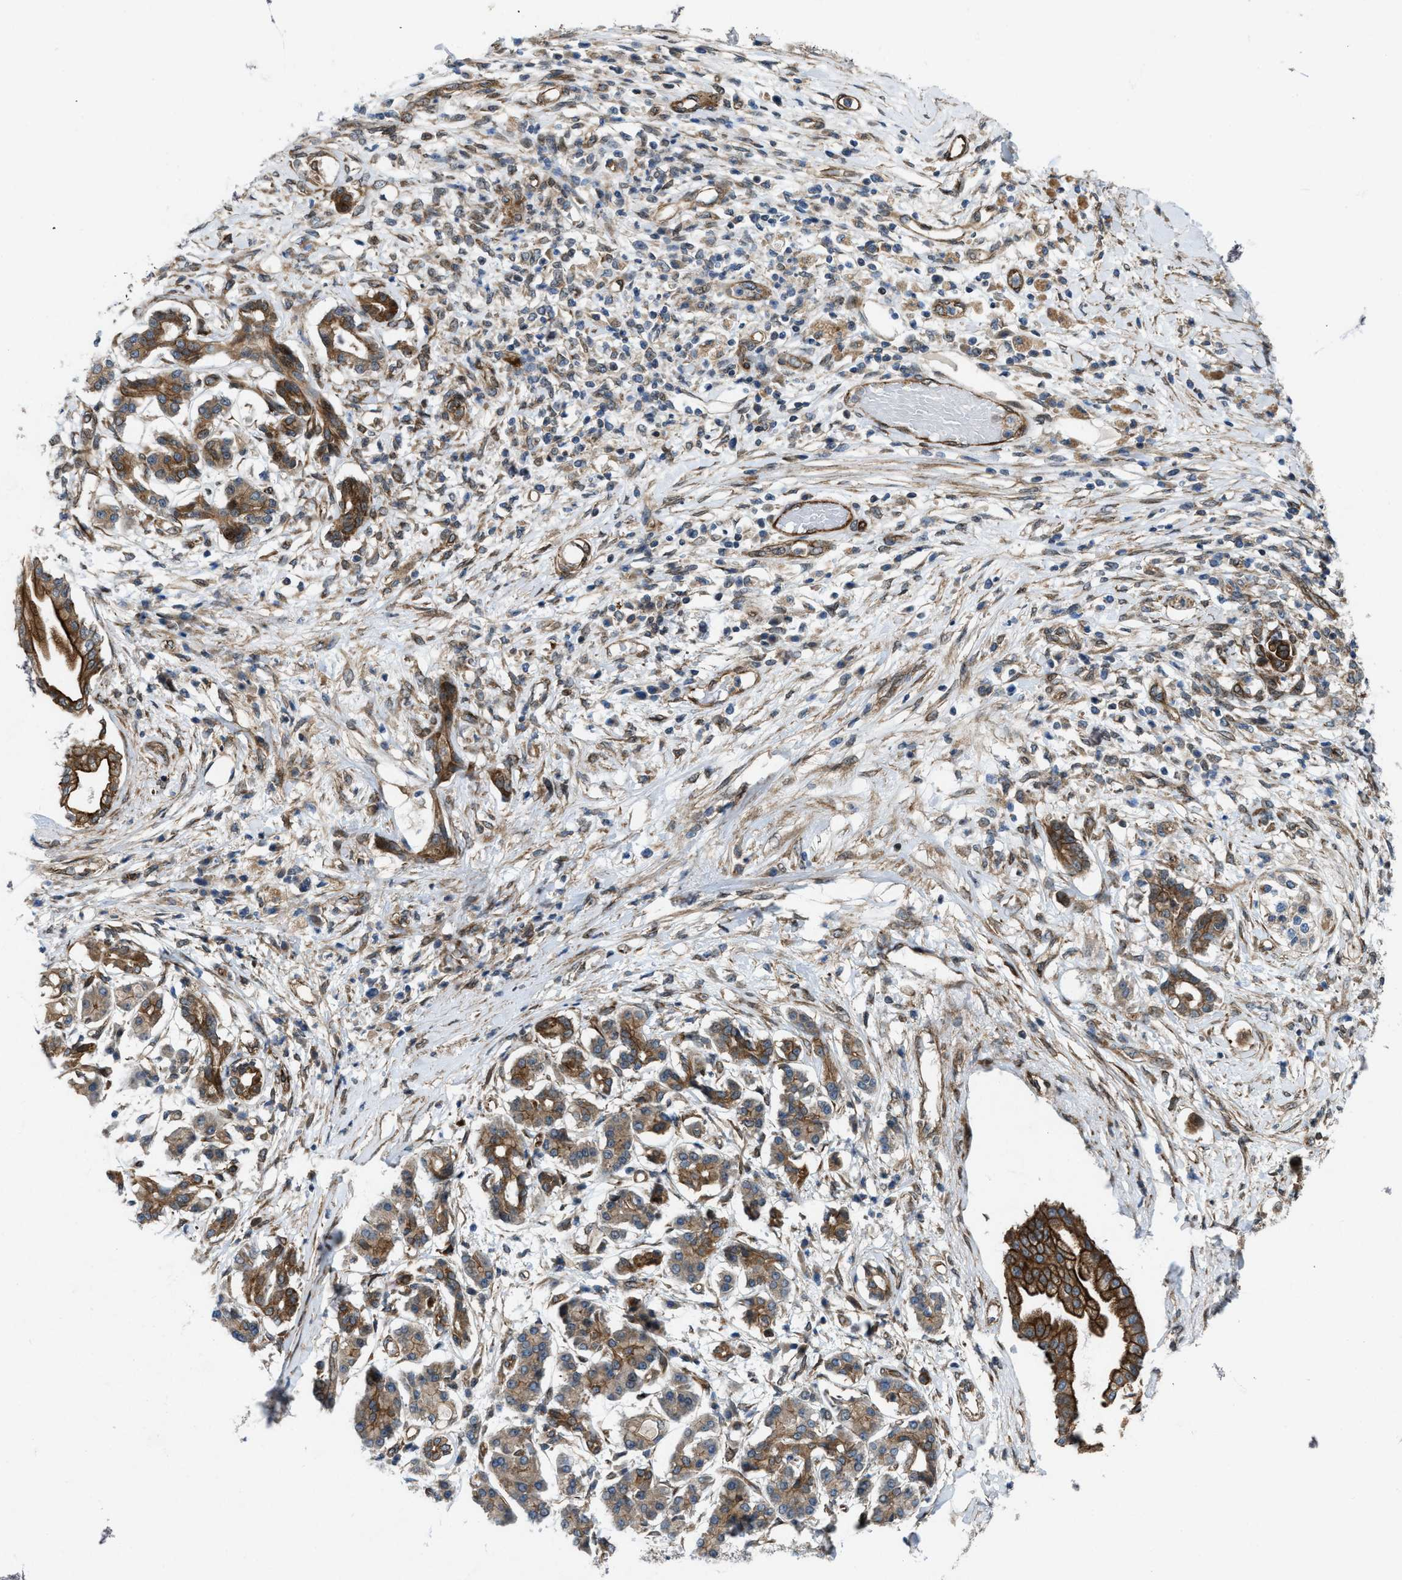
{"staining": {"intensity": "moderate", "quantity": ">75%", "location": "cytoplasmic/membranous"}, "tissue": "pancreatic cancer", "cell_type": "Tumor cells", "image_type": "cancer", "snomed": [{"axis": "morphology", "description": "Adenocarcinoma, NOS"}, {"axis": "topography", "description": "Pancreas"}], "caption": "Immunohistochemical staining of human pancreatic cancer (adenocarcinoma) exhibits moderate cytoplasmic/membranous protein positivity in about >75% of tumor cells.", "gene": "URGCP", "patient": {"sex": "female", "age": 56}}